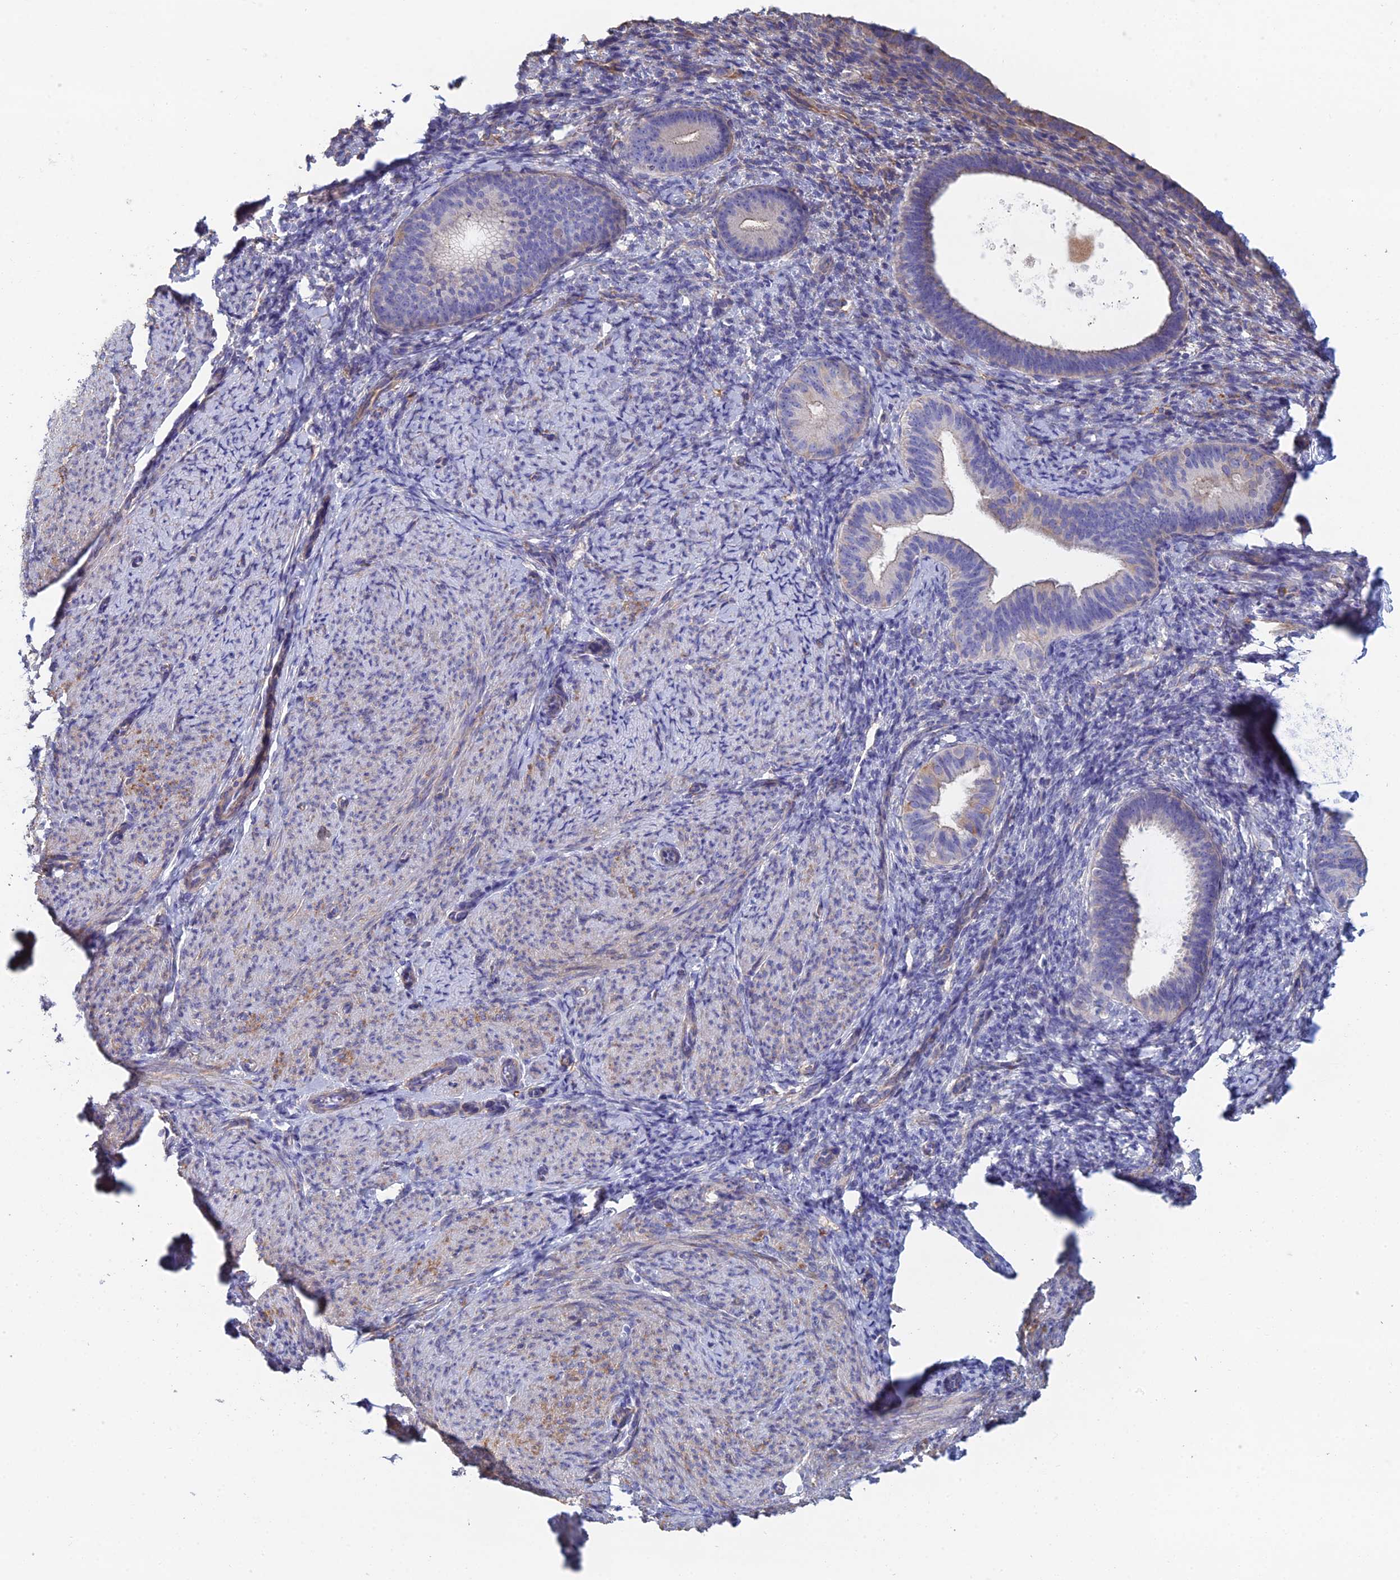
{"staining": {"intensity": "weak", "quantity": "<25%", "location": "cytoplasmic/membranous"}, "tissue": "endometrium", "cell_type": "Cells in endometrial stroma", "image_type": "normal", "snomed": [{"axis": "morphology", "description": "Normal tissue, NOS"}, {"axis": "topography", "description": "Endometrium"}], "caption": "A histopathology image of endometrium stained for a protein reveals no brown staining in cells in endometrial stroma.", "gene": "PCDHA5", "patient": {"sex": "female", "age": 65}}